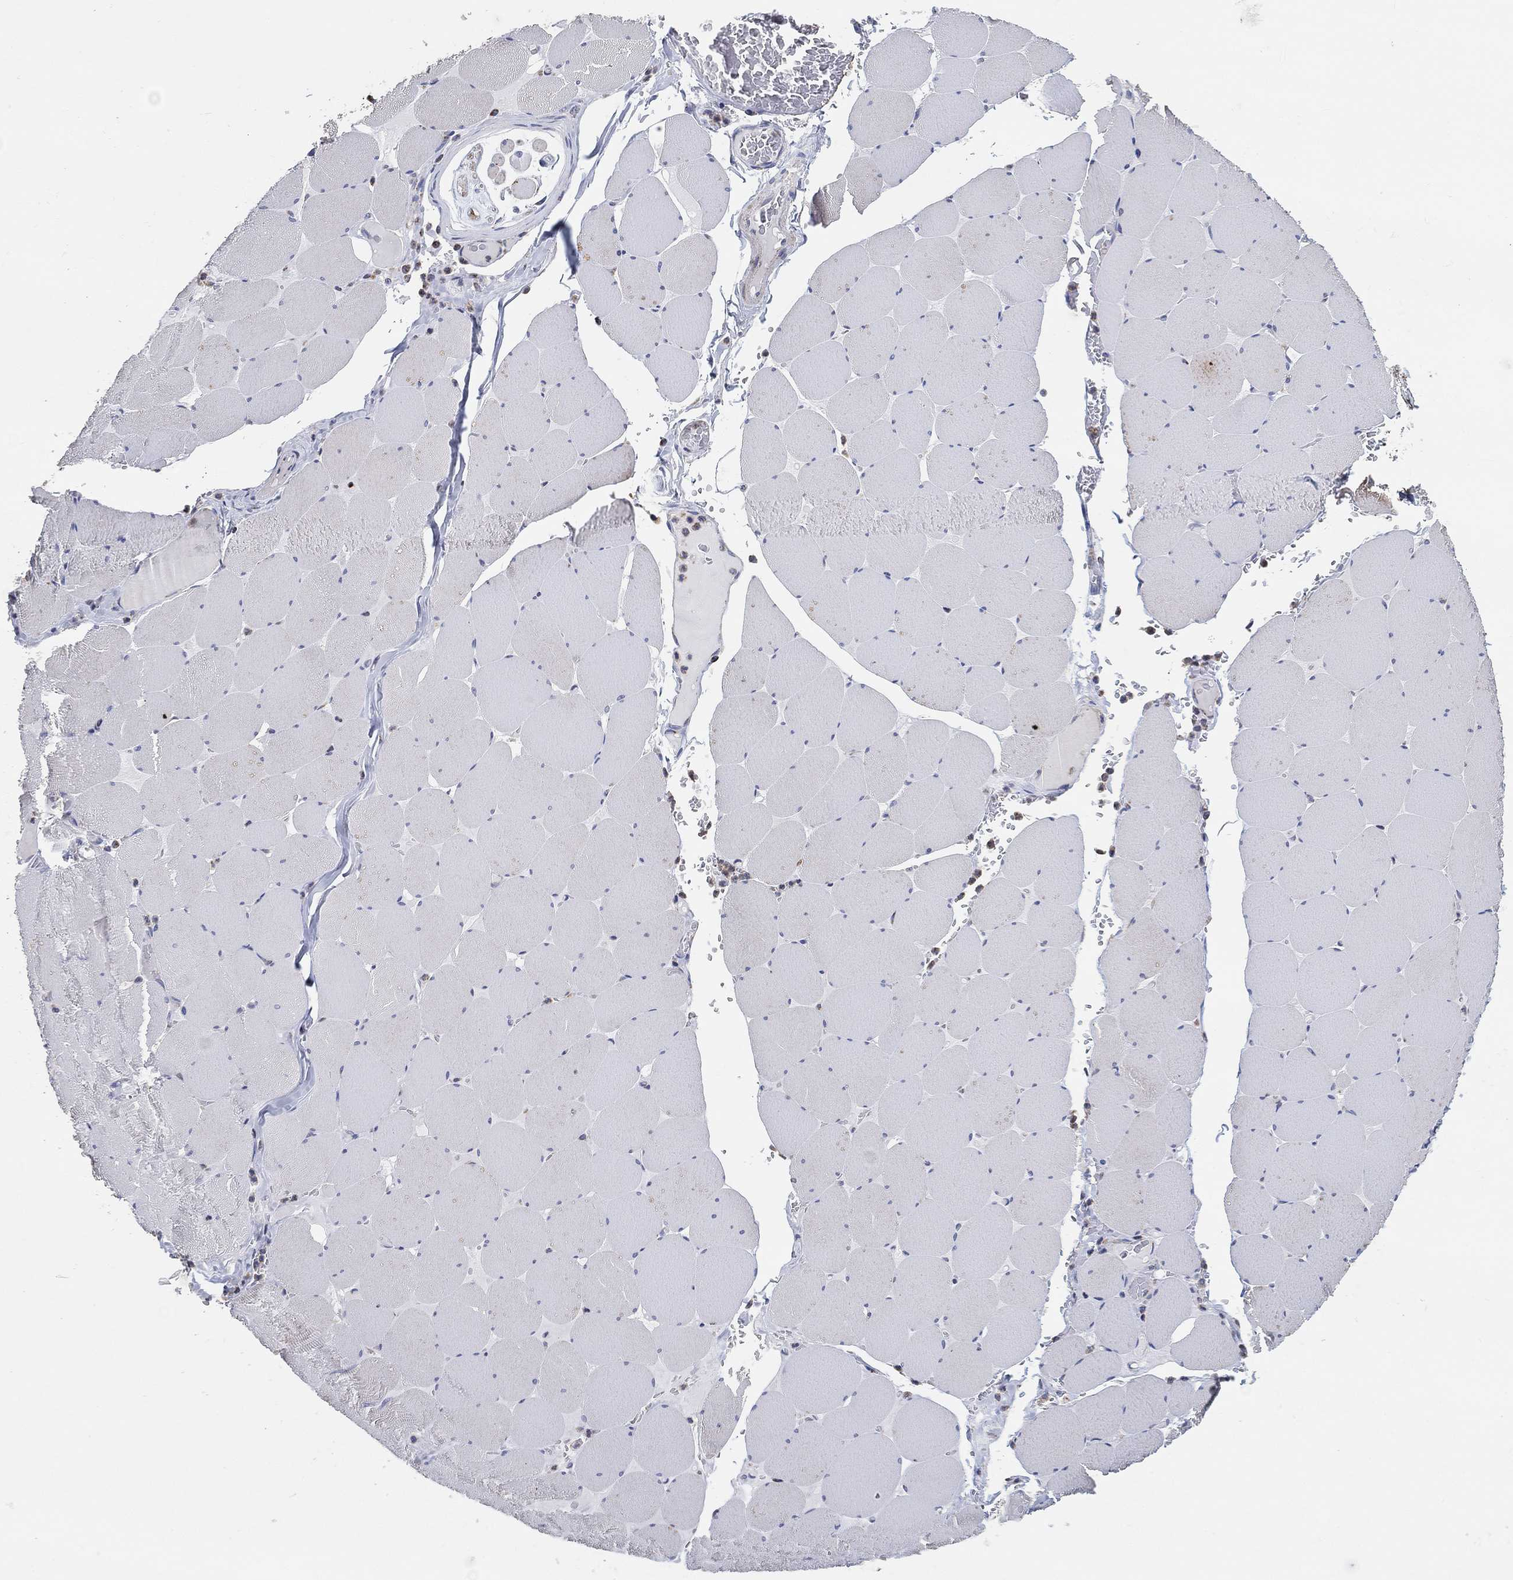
{"staining": {"intensity": "negative", "quantity": "none", "location": "none"}, "tissue": "skeletal muscle", "cell_type": "Myocytes", "image_type": "normal", "snomed": [{"axis": "morphology", "description": "Normal tissue, NOS"}, {"axis": "morphology", "description": "Malignant melanoma, Metastatic site"}, {"axis": "topography", "description": "Skeletal muscle"}], "caption": "Protein analysis of benign skeletal muscle shows no significant positivity in myocytes. (DAB immunohistochemistry visualized using brightfield microscopy, high magnification).", "gene": "GCAT", "patient": {"sex": "male", "age": 50}}